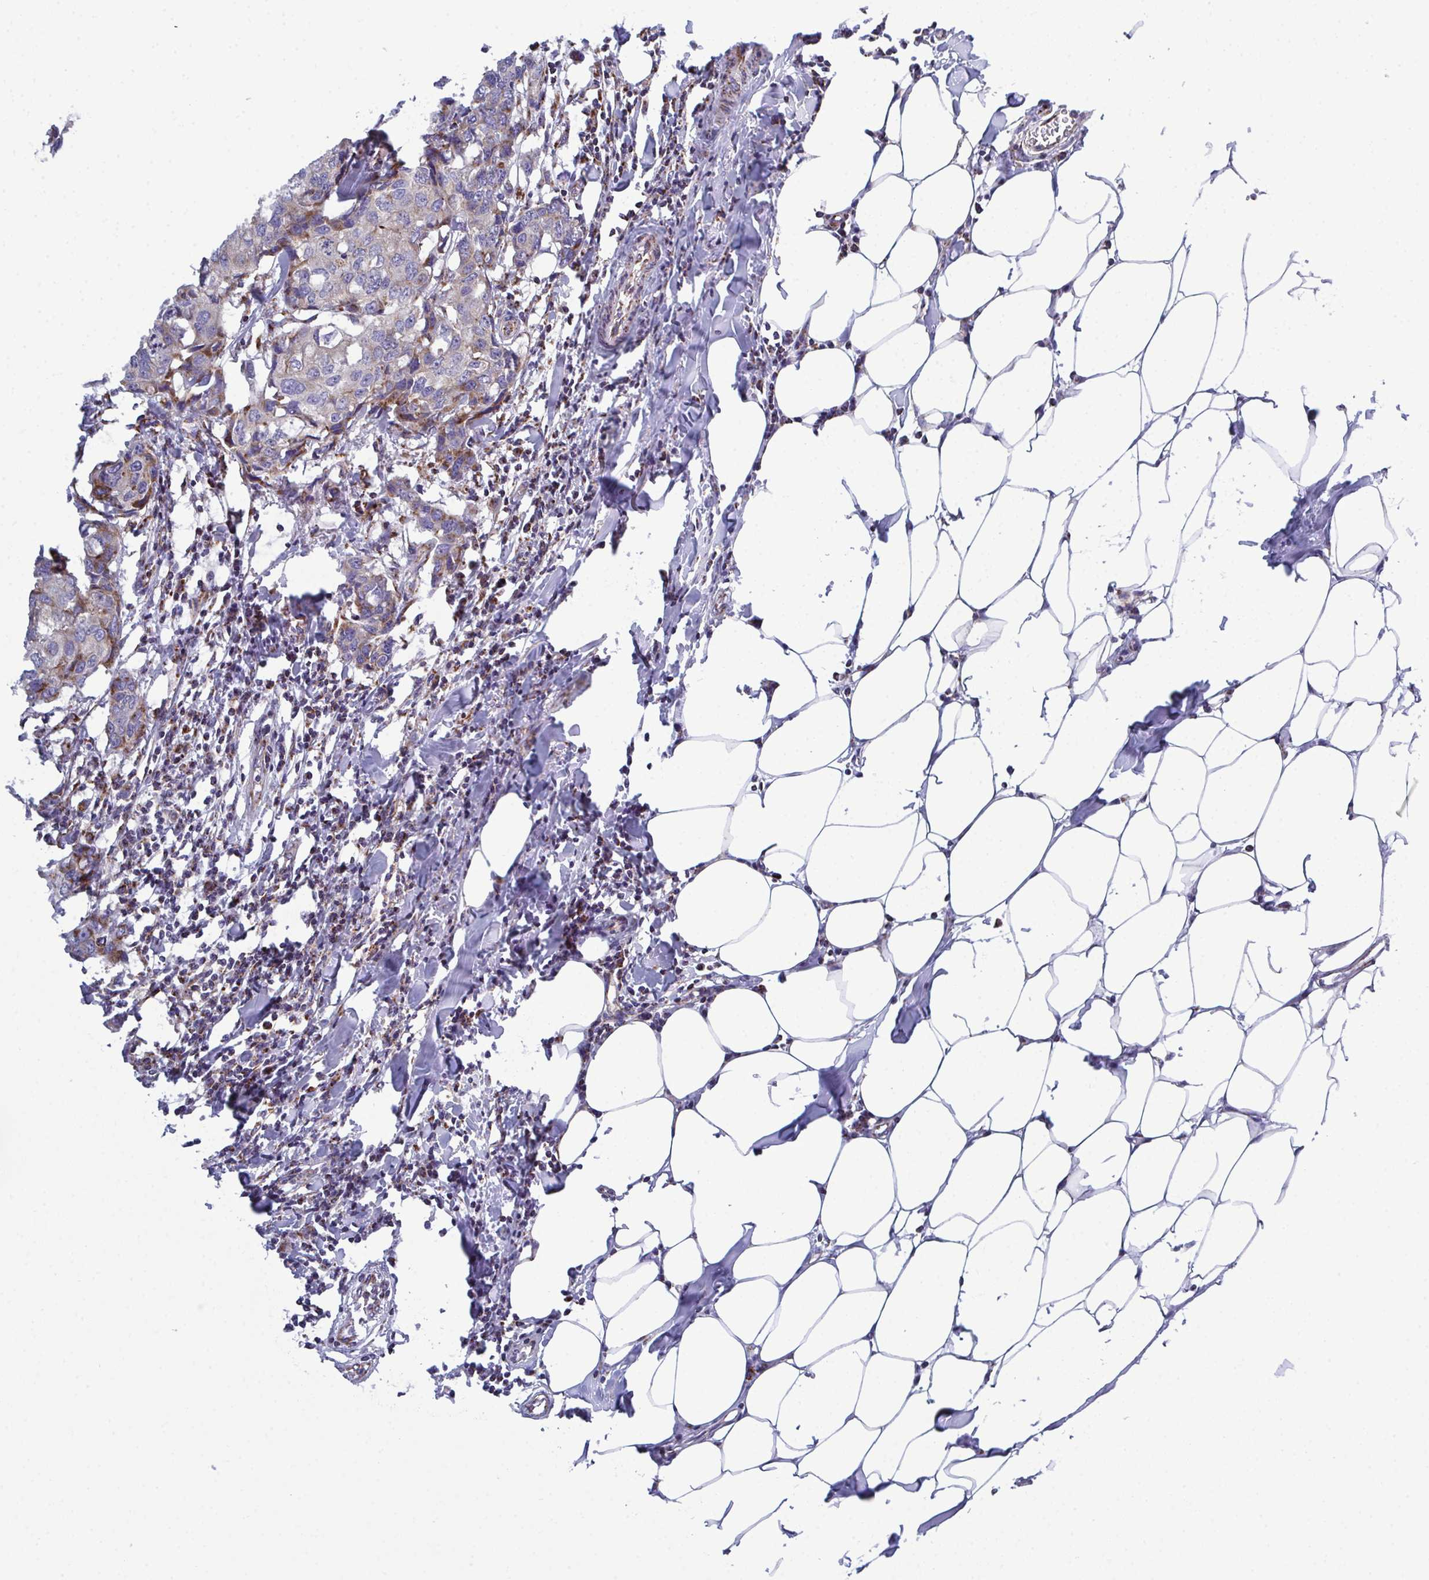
{"staining": {"intensity": "weak", "quantity": "25%-75%", "location": "cytoplasmic/membranous"}, "tissue": "breast cancer", "cell_type": "Tumor cells", "image_type": "cancer", "snomed": [{"axis": "morphology", "description": "Duct carcinoma"}, {"axis": "topography", "description": "Breast"}], "caption": "High-power microscopy captured an immunohistochemistry (IHC) micrograph of breast invasive ductal carcinoma, revealing weak cytoplasmic/membranous positivity in about 25%-75% of tumor cells.", "gene": "CSDE1", "patient": {"sex": "female", "age": 27}}